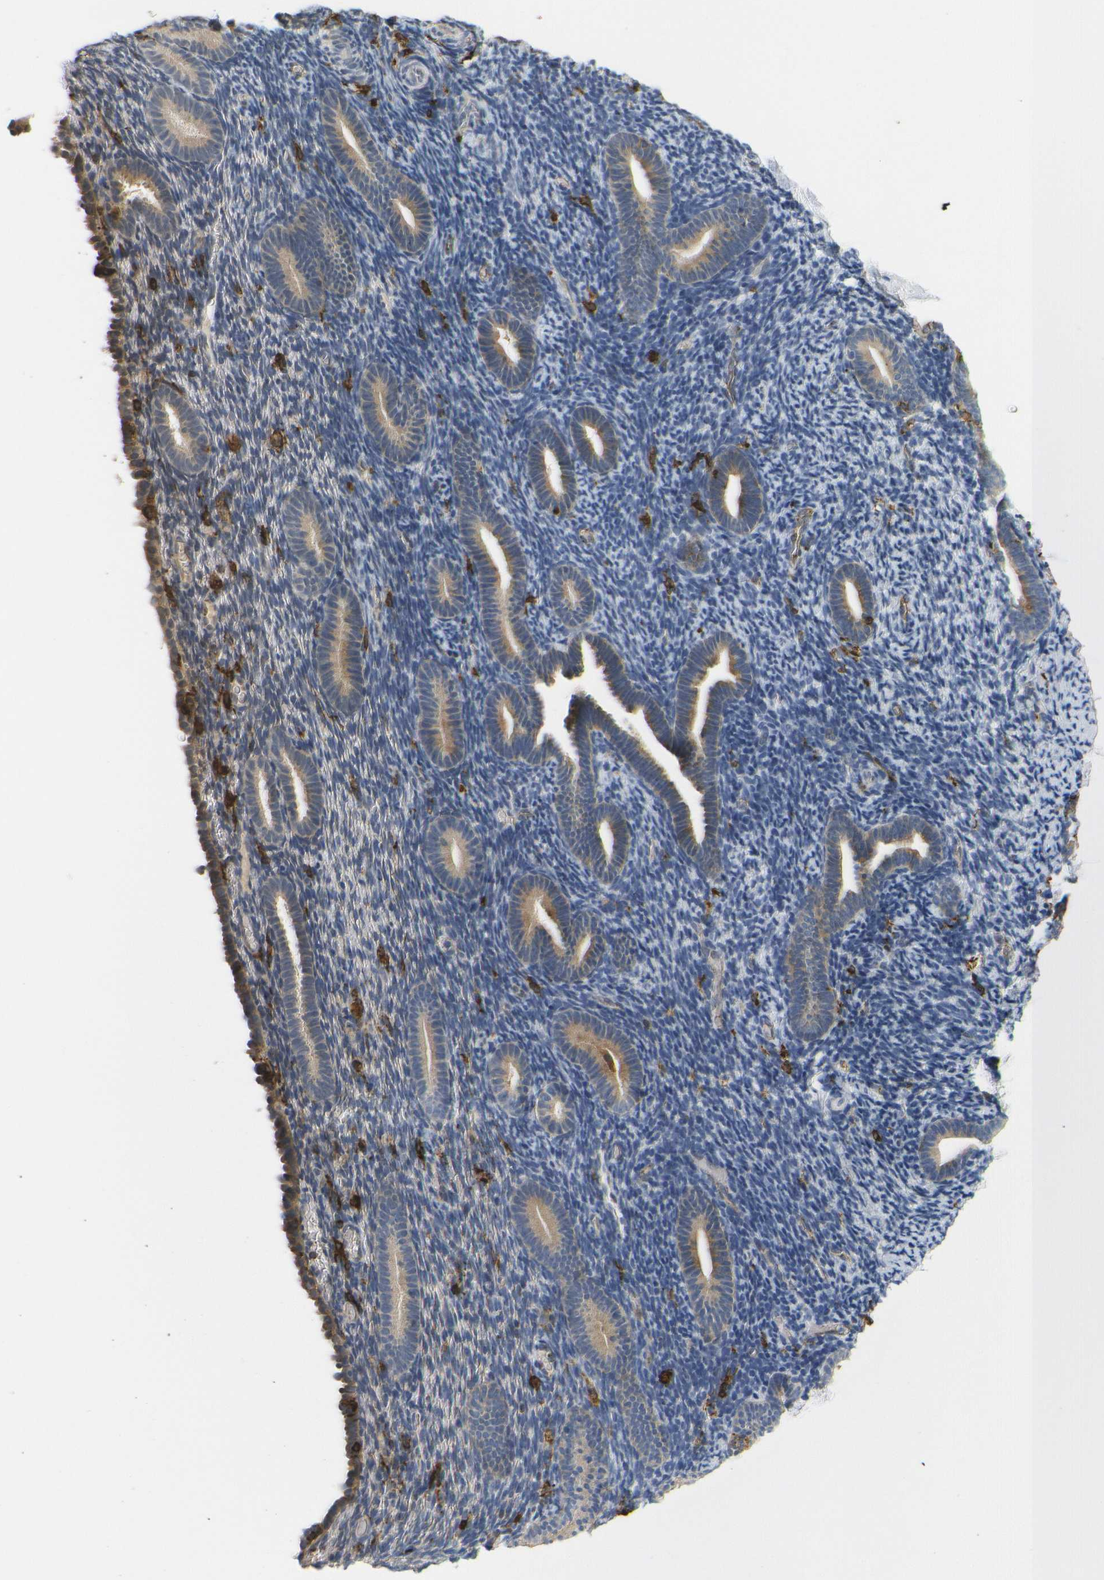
{"staining": {"intensity": "negative", "quantity": "none", "location": "none"}, "tissue": "endometrium", "cell_type": "Cells in endometrial stroma", "image_type": "normal", "snomed": [{"axis": "morphology", "description": "Normal tissue, NOS"}, {"axis": "topography", "description": "Endometrium"}], "caption": "The histopathology image demonstrates no staining of cells in endometrial stroma in normal endometrium.", "gene": "HLA", "patient": {"sex": "female", "age": 51}}